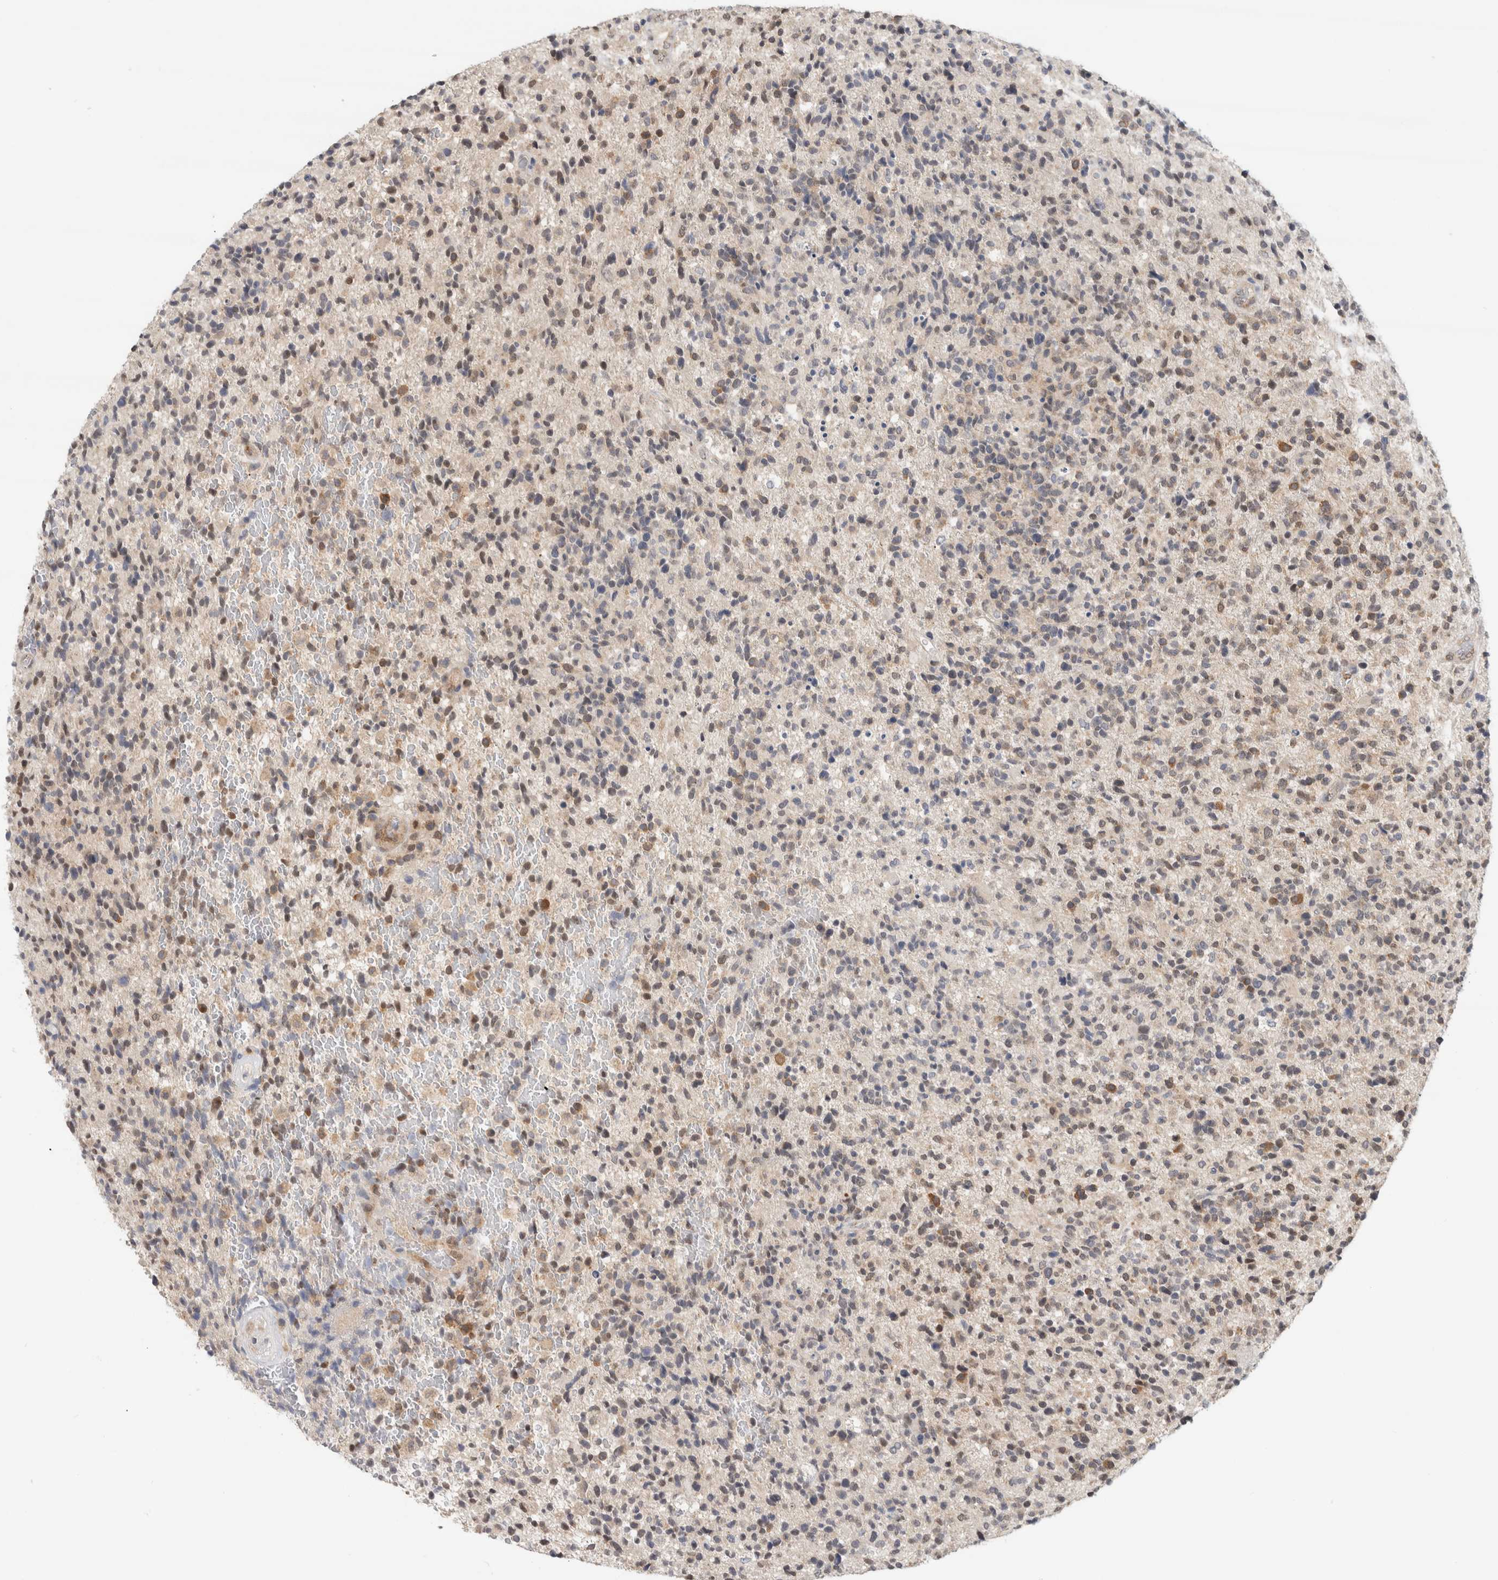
{"staining": {"intensity": "weak", "quantity": "25%-75%", "location": "cytoplasmic/membranous"}, "tissue": "glioma", "cell_type": "Tumor cells", "image_type": "cancer", "snomed": [{"axis": "morphology", "description": "Glioma, malignant, High grade"}, {"axis": "topography", "description": "Brain"}], "caption": "High-power microscopy captured an immunohistochemistry histopathology image of glioma, revealing weak cytoplasmic/membranous positivity in about 25%-75% of tumor cells.", "gene": "EIF4G3", "patient": {"sex": "male", "age": 72}}